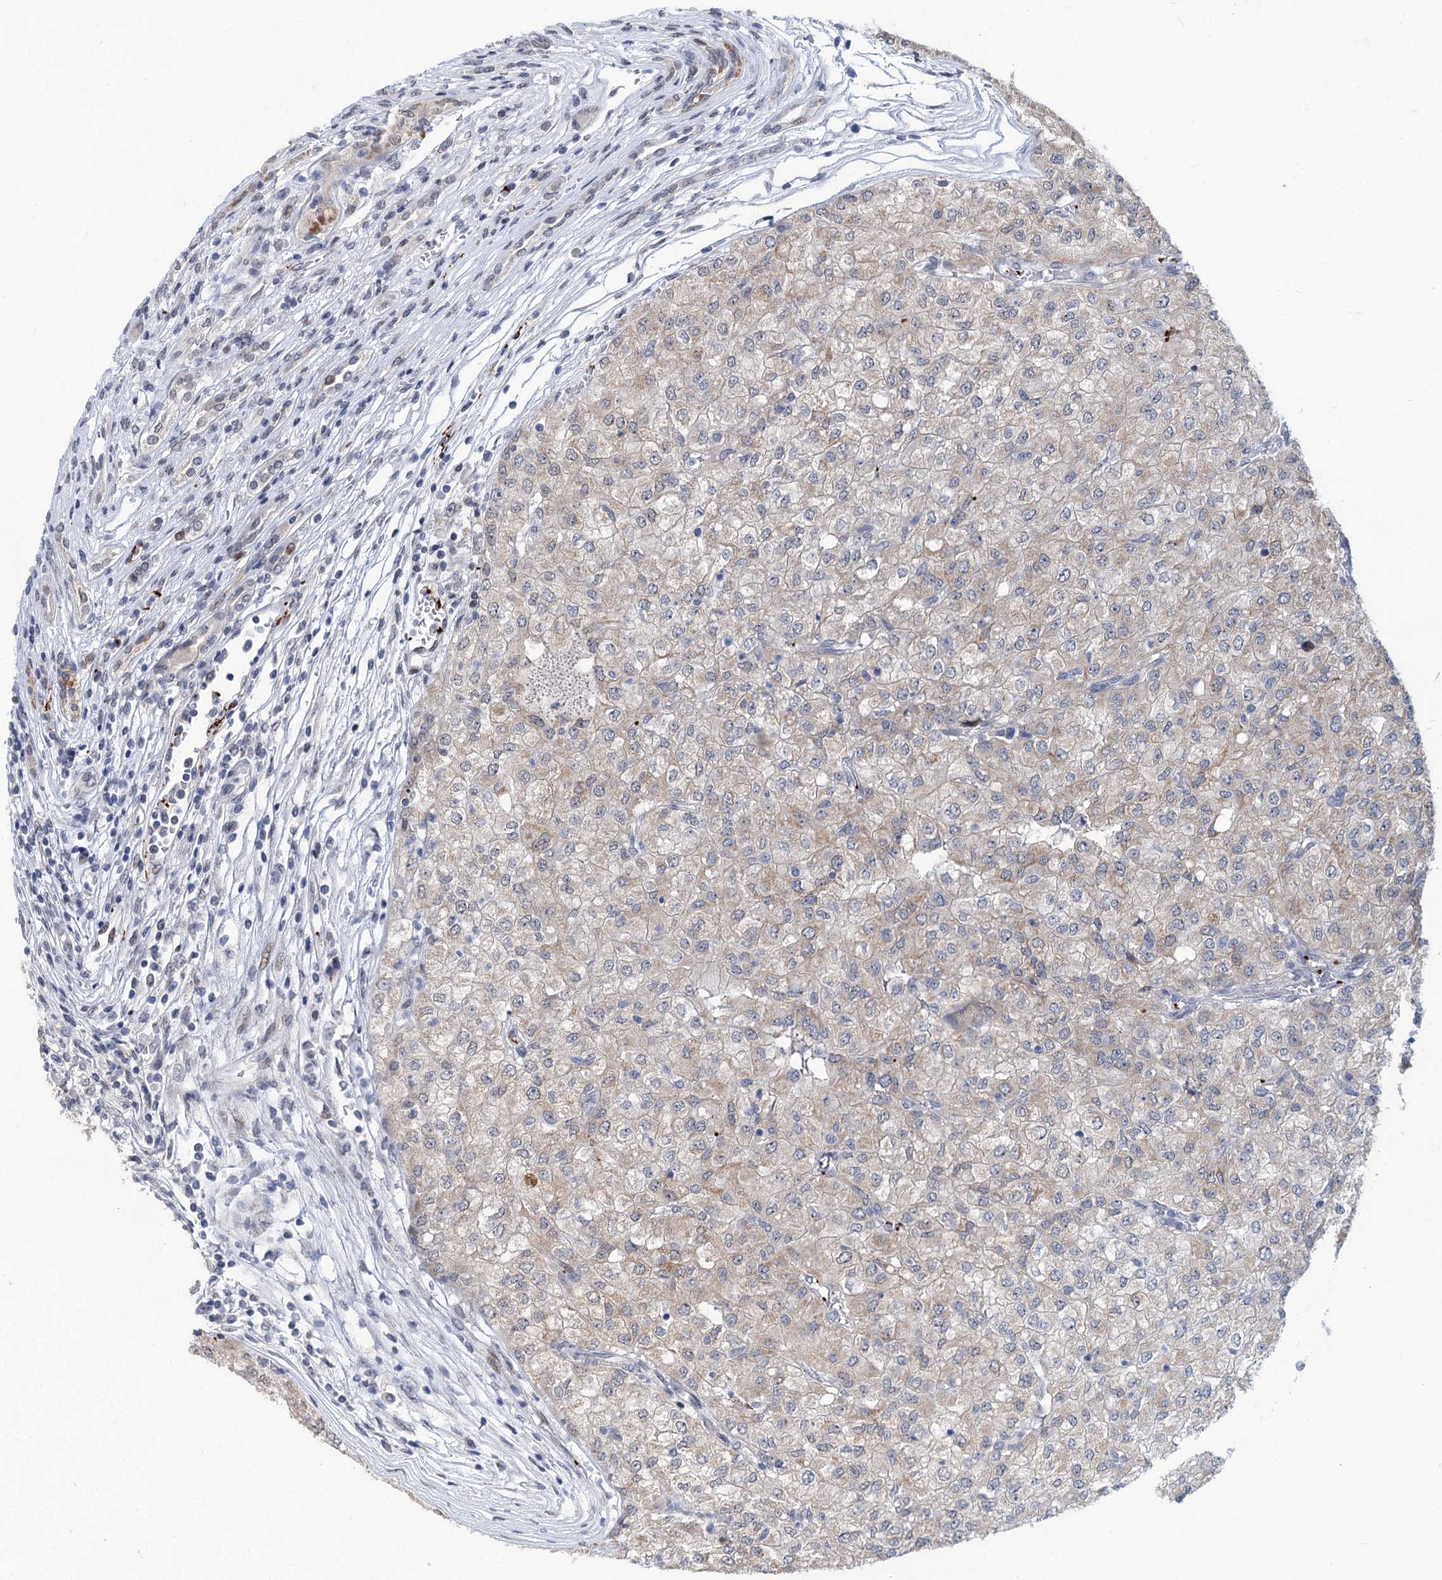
{"staining": {"intensity": "weak", "quantity": "25%-75%", "location": "cytoplasmic/membranous"}, "tissue": "renal cancer", "cell_type": "Tumor cells", "image_type": "cancer", "snomed": [{"axis": "morphology", "description": "Adenocarcinoma, NOS"}, {"axis": "topography", "description": "Kidney"}], "caption": "A histopathology image showing weak cytoplasmic/membranous staining in approximately 25%-75% of tumor cells in renal cancer (adenocarcinoma), as visualized by brown immunohistochemical staining.", "gene": "MON2", "patient": {"sex": "female", "age": 54}}